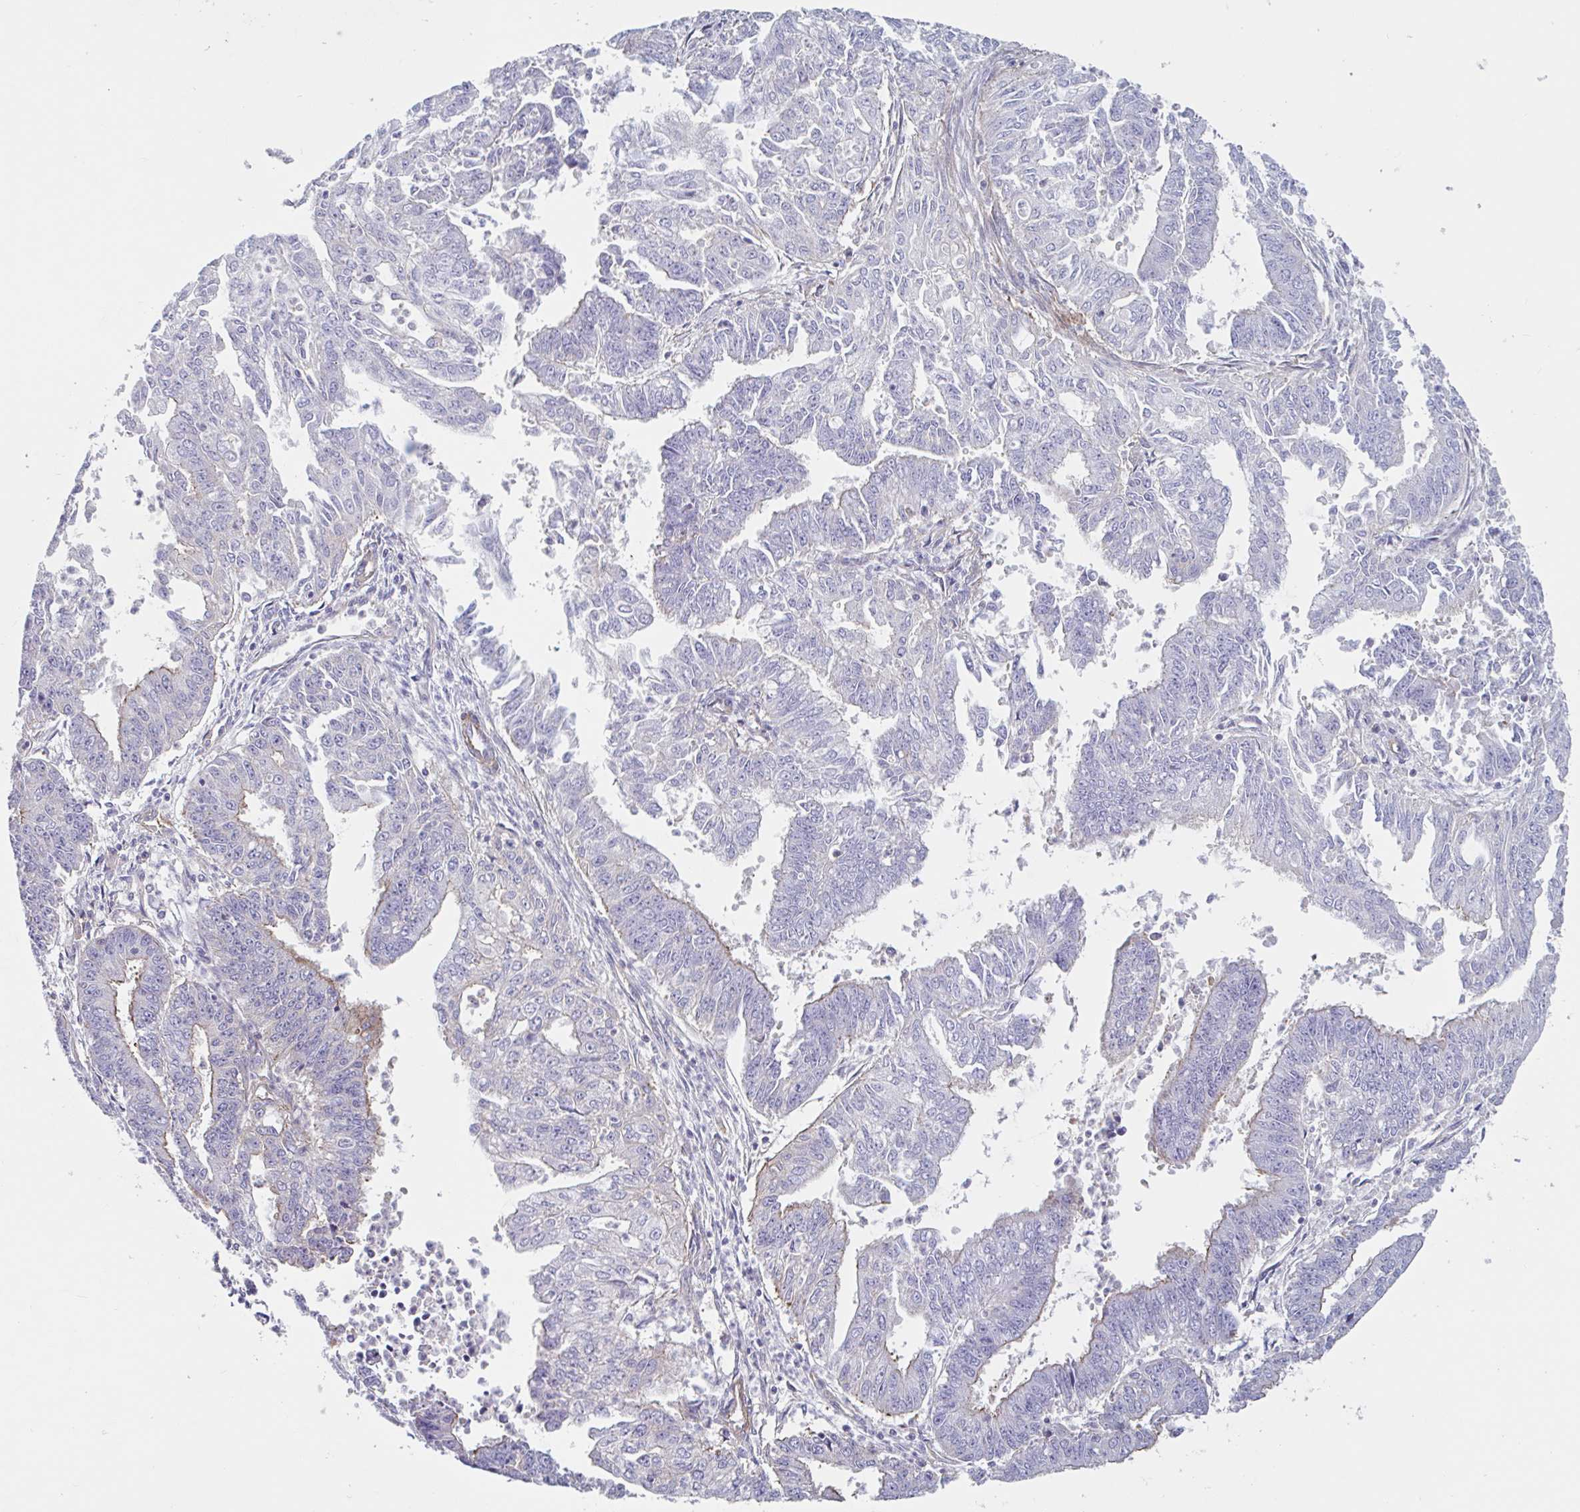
{"staining": {"intensity": "weak", "quantity": "25%-75%", "location": "cytoplasmic/membranous"}, "tissue": "endometrial cancer", "cell_type": "Tumor cells", "image_type": "cancer", "snomed": [{"axis": "morphology", "description": "Adenocarcinoma, NOS"}, {"axis": "topography", "description": "Endometrium"}], "caption": "A micrograph showing weak cytoplasmic/membranous positivity in approximately 25%-75% of tumor cells in endometrial cancer, as visualized by brown immunohistochemical staining.", "gene": "SHISA7", "patient": {"sex": "female", "age": 73}}